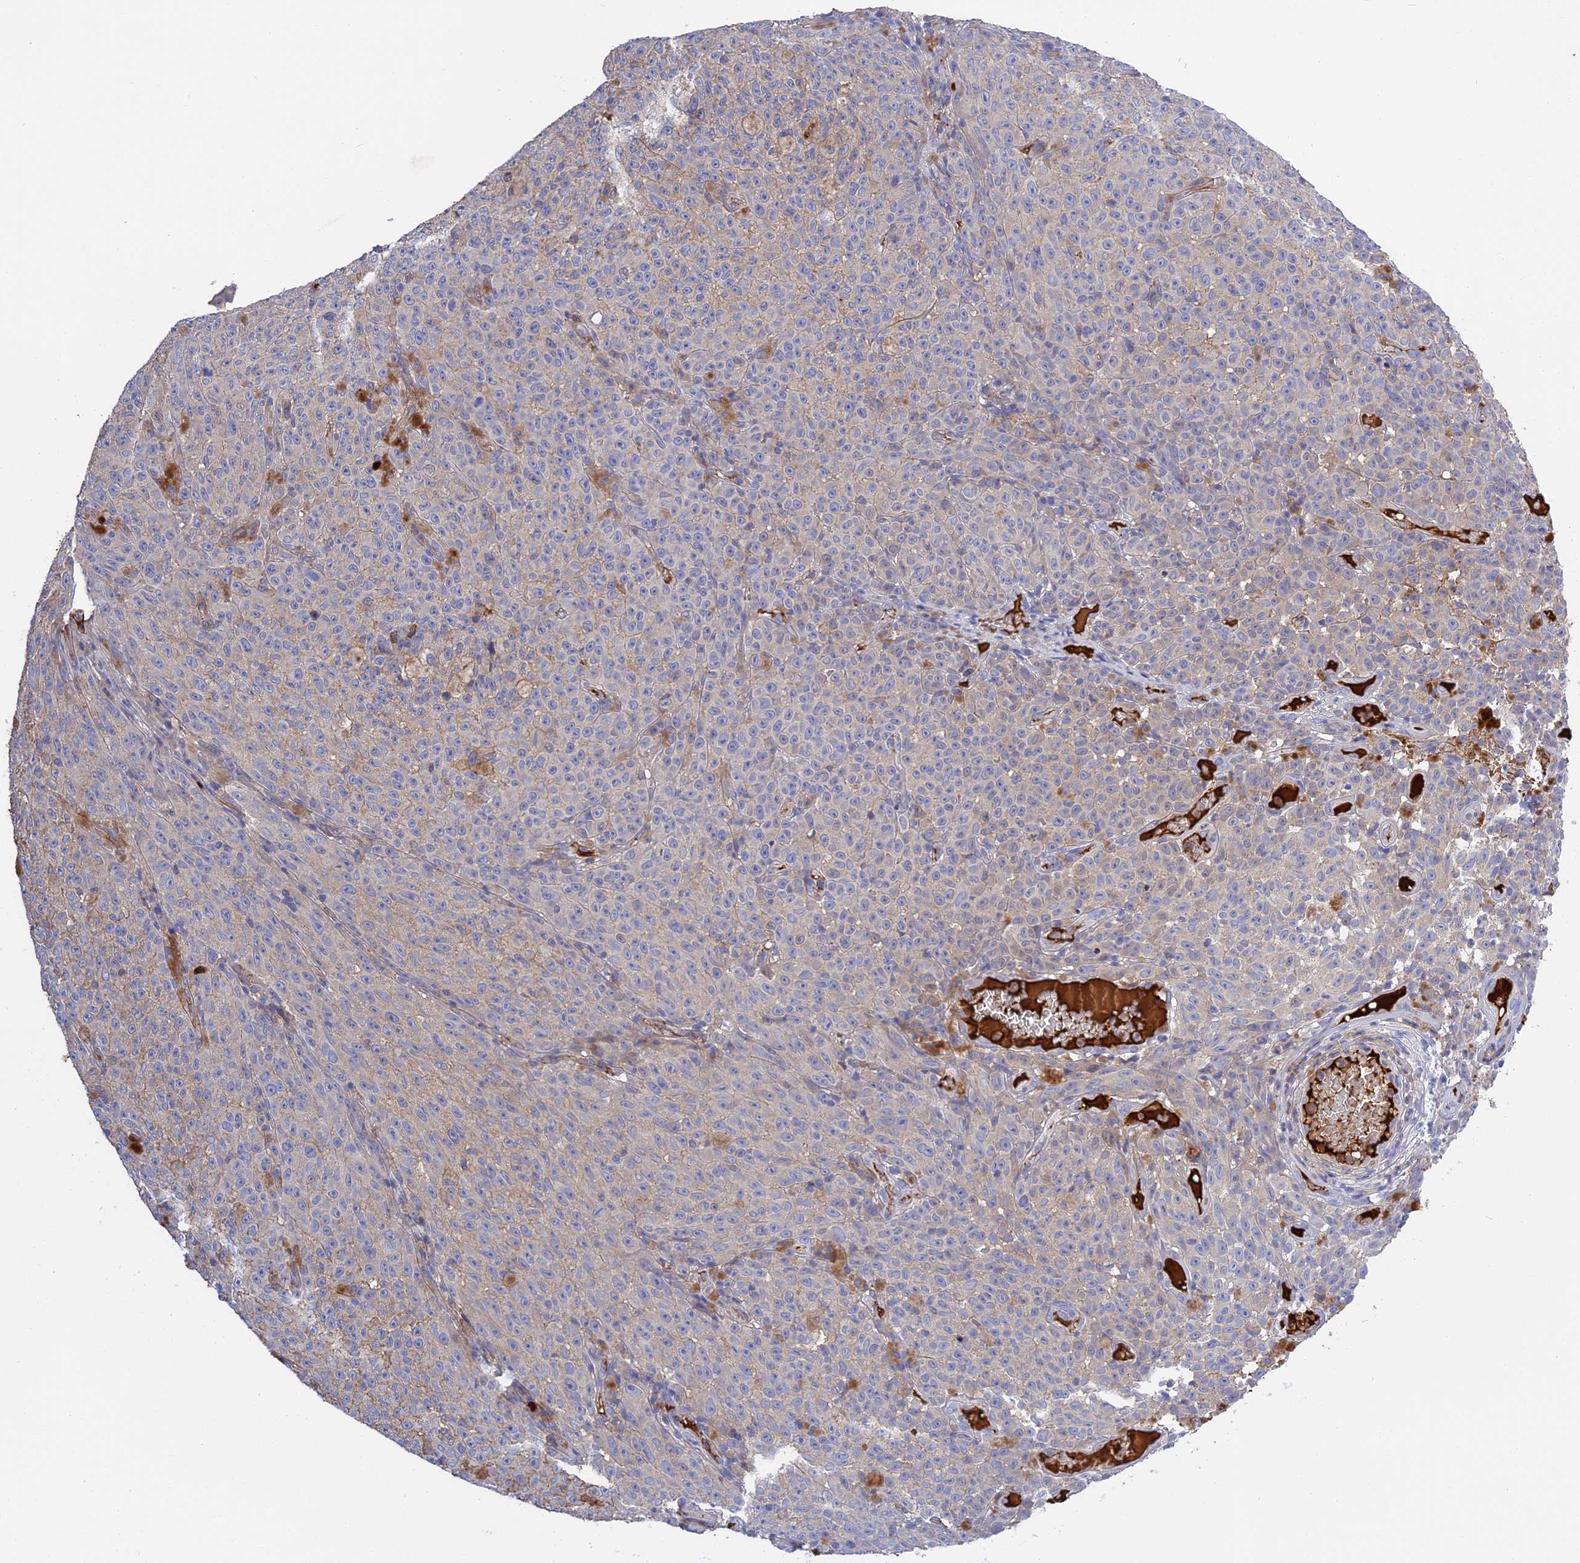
{"staining": {"intensity": "negative", "quantity": "none", "location": "none"}, "tissue": "melanoma", "cell_type": "Tumor cells", "image_type": "cancer", "snomed": [{"axis": "morphology", "description": "Malignant melanoma, NOS"}, {"axis": "topography", "description": "Skin"}], "caption": "Image shows no protein staining in tumor cells of melanoma tissue.", "gene": "PZP", "patient": {"sex": "female", "age": 82}}